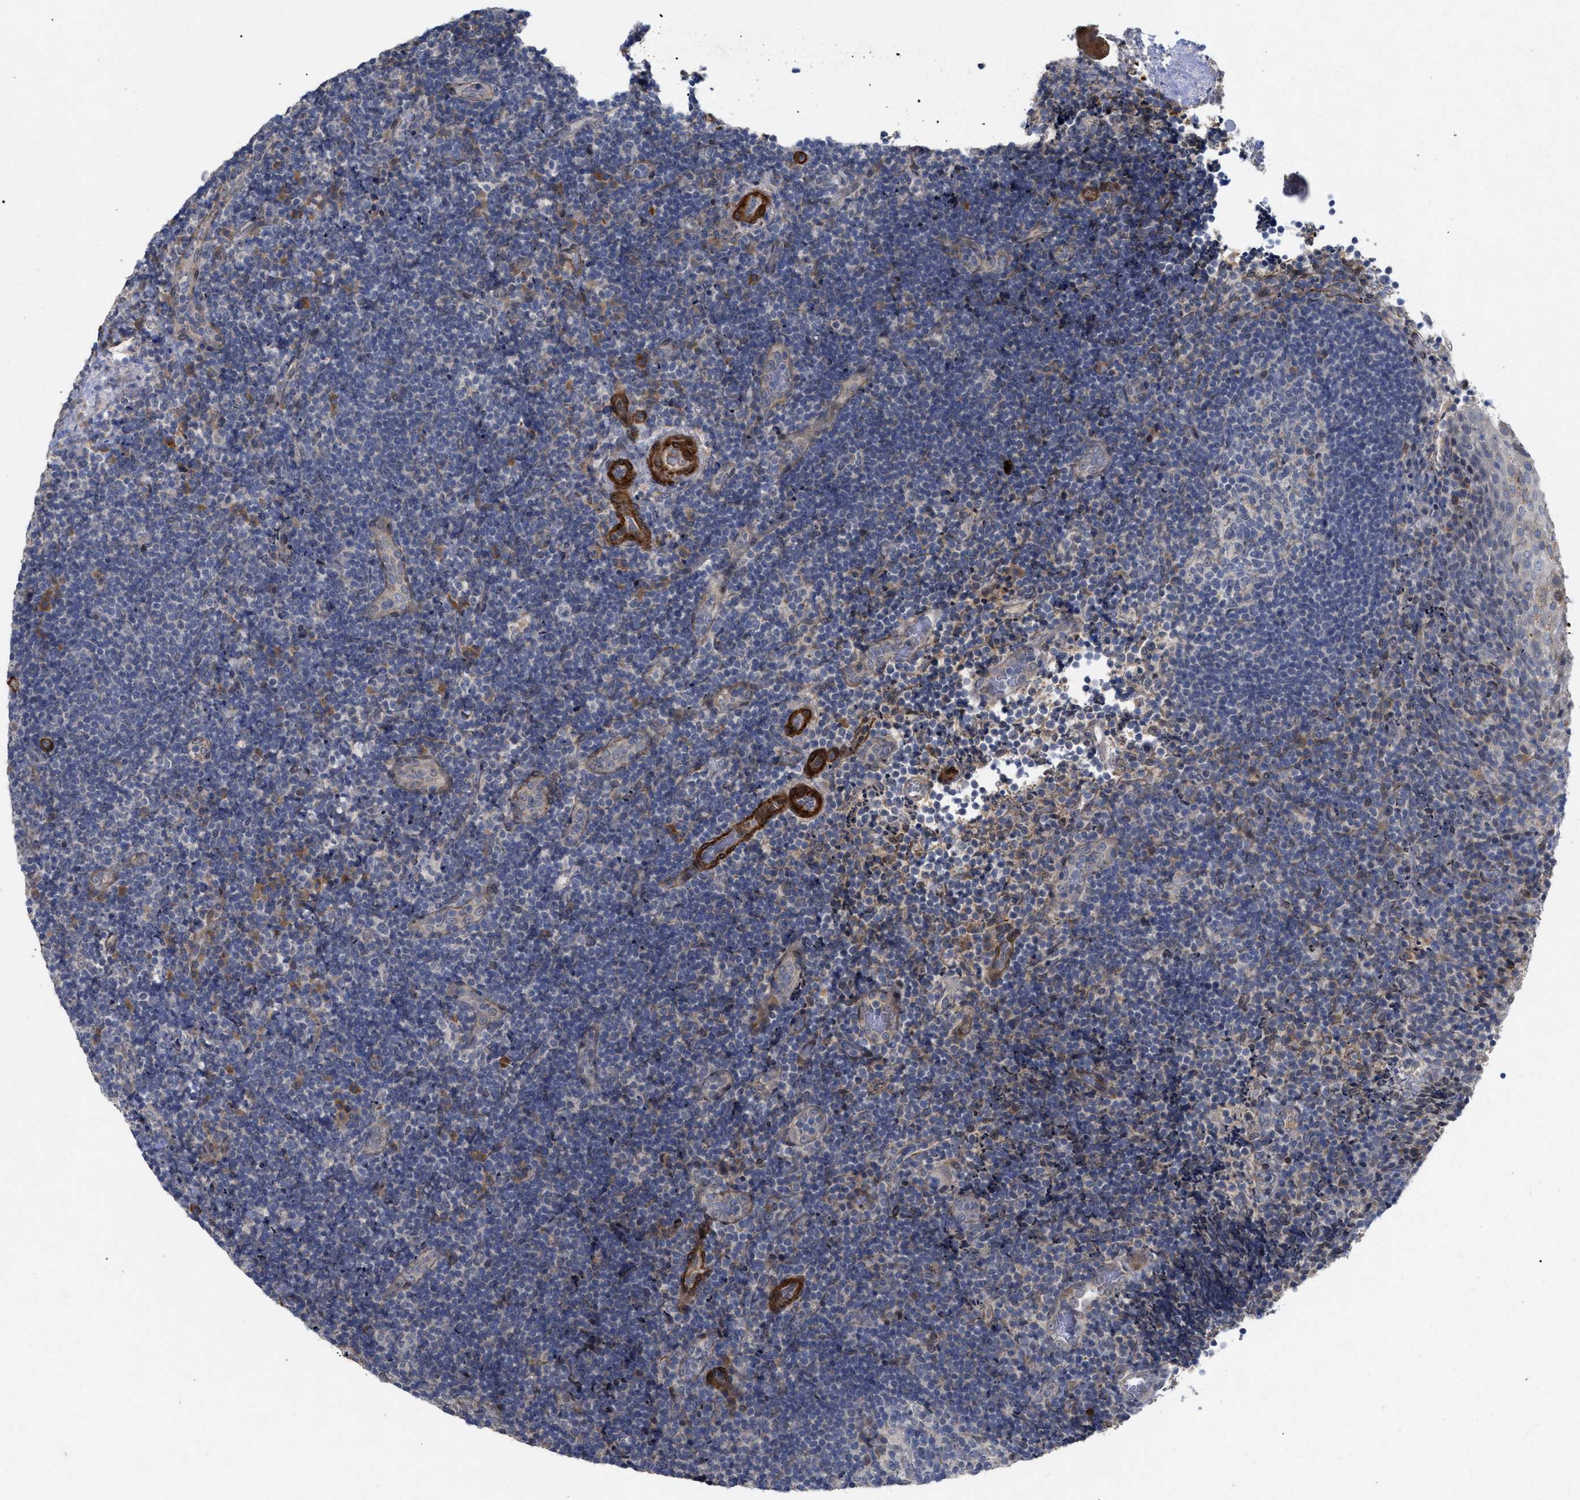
{"staining": {"intensity": "negative", "quantity": "none", "location": "none"}, "tissue": "lymphoma", "cell_type": "Tumor cells", "image_type": "cancer", "snomed": [{"axis": "morphology", "description": "Malignant lymphoma, non-Hodgkin's type, High grade"}, {"axis": "topography", "description": "Tonsil"}], "caption": "An IHC micrograph of lymphoma is shown. There is no staining in tumor cells of lymphoma. (DAB IHC, high magnification).", "gene": "ST6GALNAC6", "patient": {"sex": "female", "age": 36}}